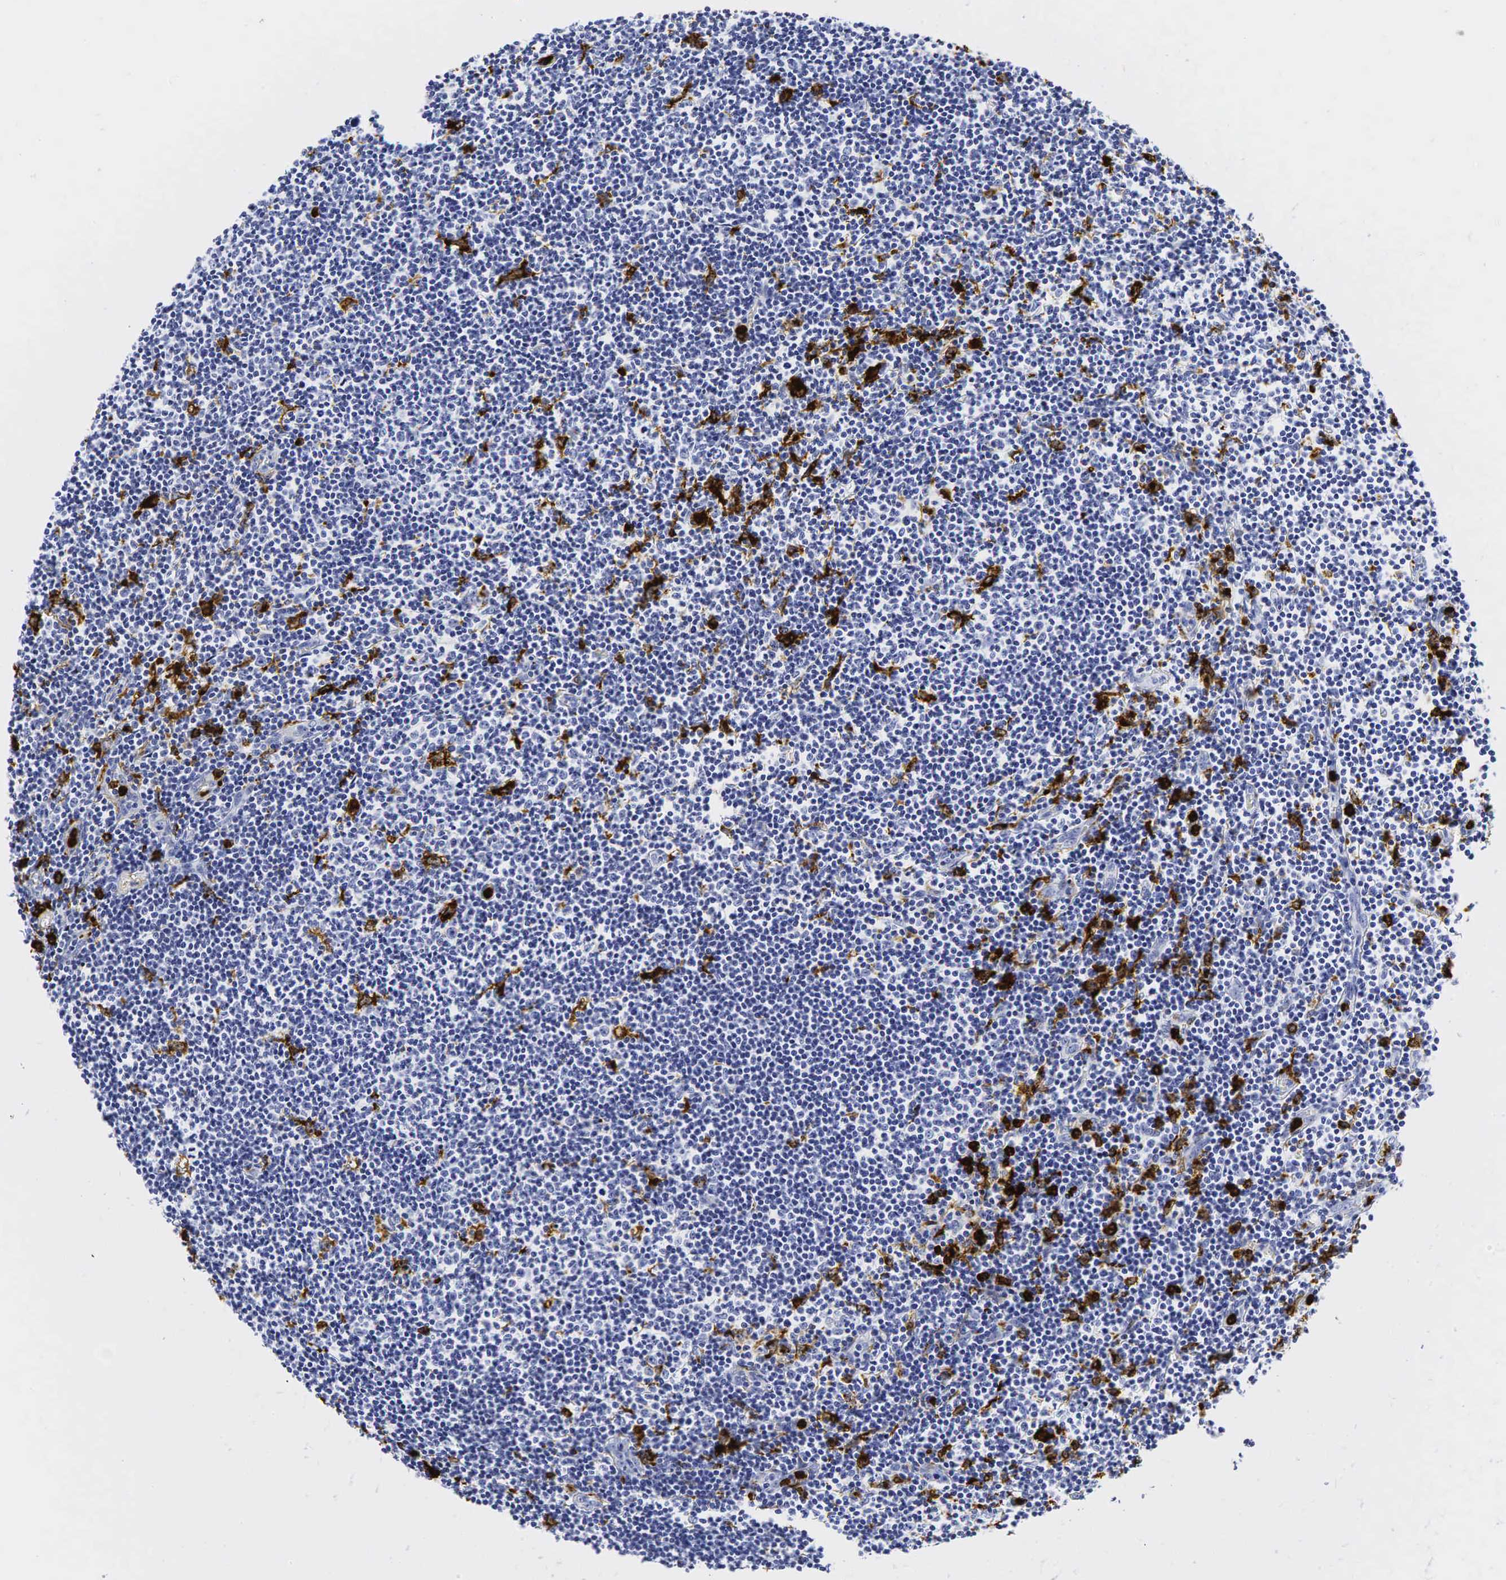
{"staining": {"intensity": "negative", "quantity": "none", "location": "none"}, "tissue": "lymphoma", "cell_type": "Tumor cells", "image_type": "cancer", "snomed": [{"axis": "morphology", "description": "Malignant lymphoma, non-Hodgkin's type, Low grade"}, {"axis": "topography", "description": "Lymph node"}], "caption": "There is no significant positivity in tumor cells of lymphoma.", "gene": "LYZ", "patient": {"sex": "male", "age": 49}}